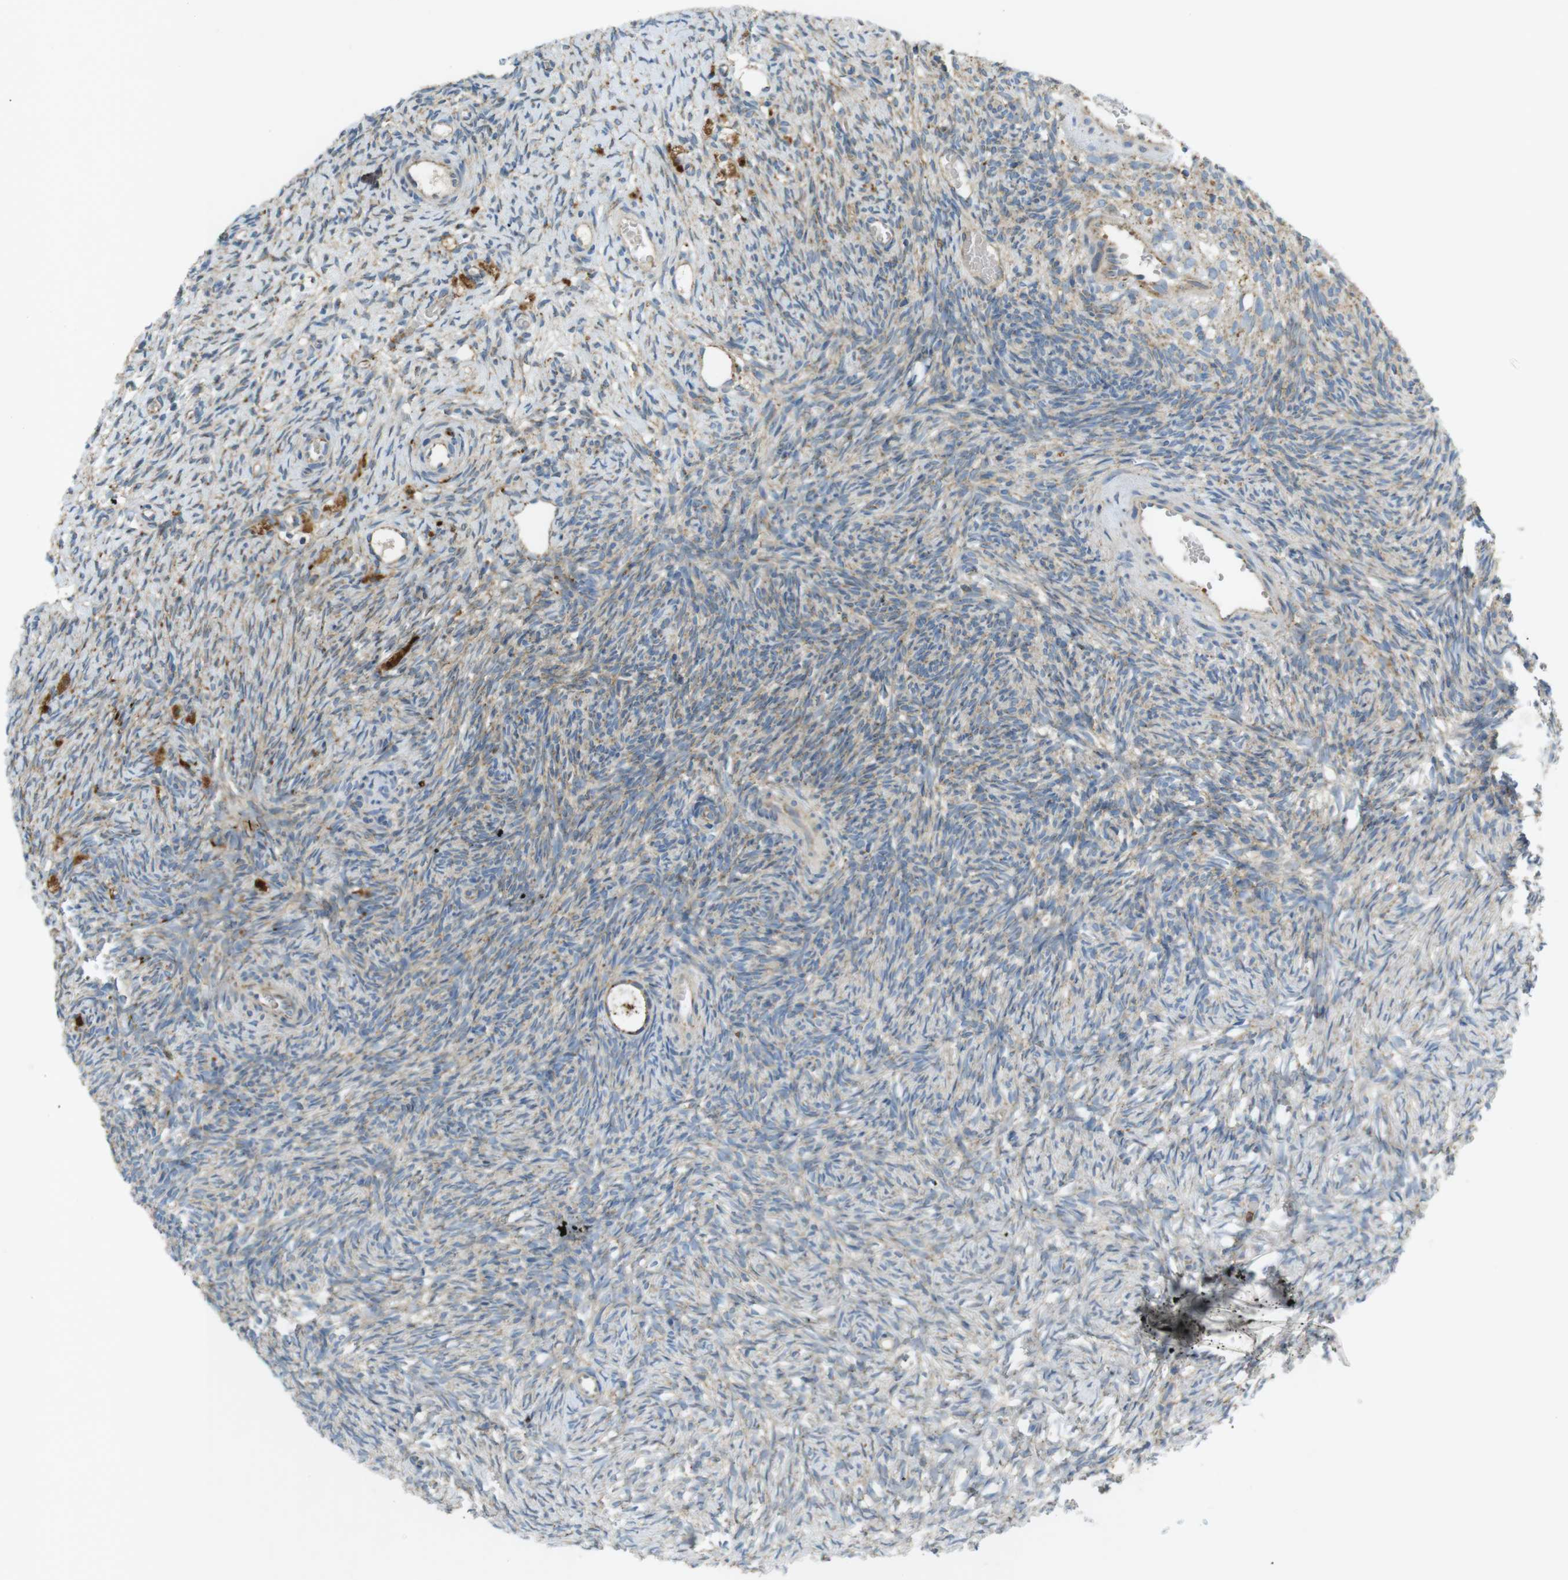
{"staining": {"intensity": "weak", "quantity": "25%-75%", "location": "cytoplasmic/membranous"}, "tissue": "ovary", "cell_type": "Ovarian stroma cells", "image_type": "normal", "snomed": [{"axis": "morphology", "description": "Normal tissue, NOS"}, {"axis": "topography", "description": "Ovary"}], "caption": "Ovarian stroma cells exhibit low levels of weak cytoplasmic/membranous expression in approximately 25%-75% of cells in normal ovary. The protein of interest is shown in brown color, while the nuclei are stained blue.", "gene": "LAMP1", "patient": {"sex": "female", "age": 35}}